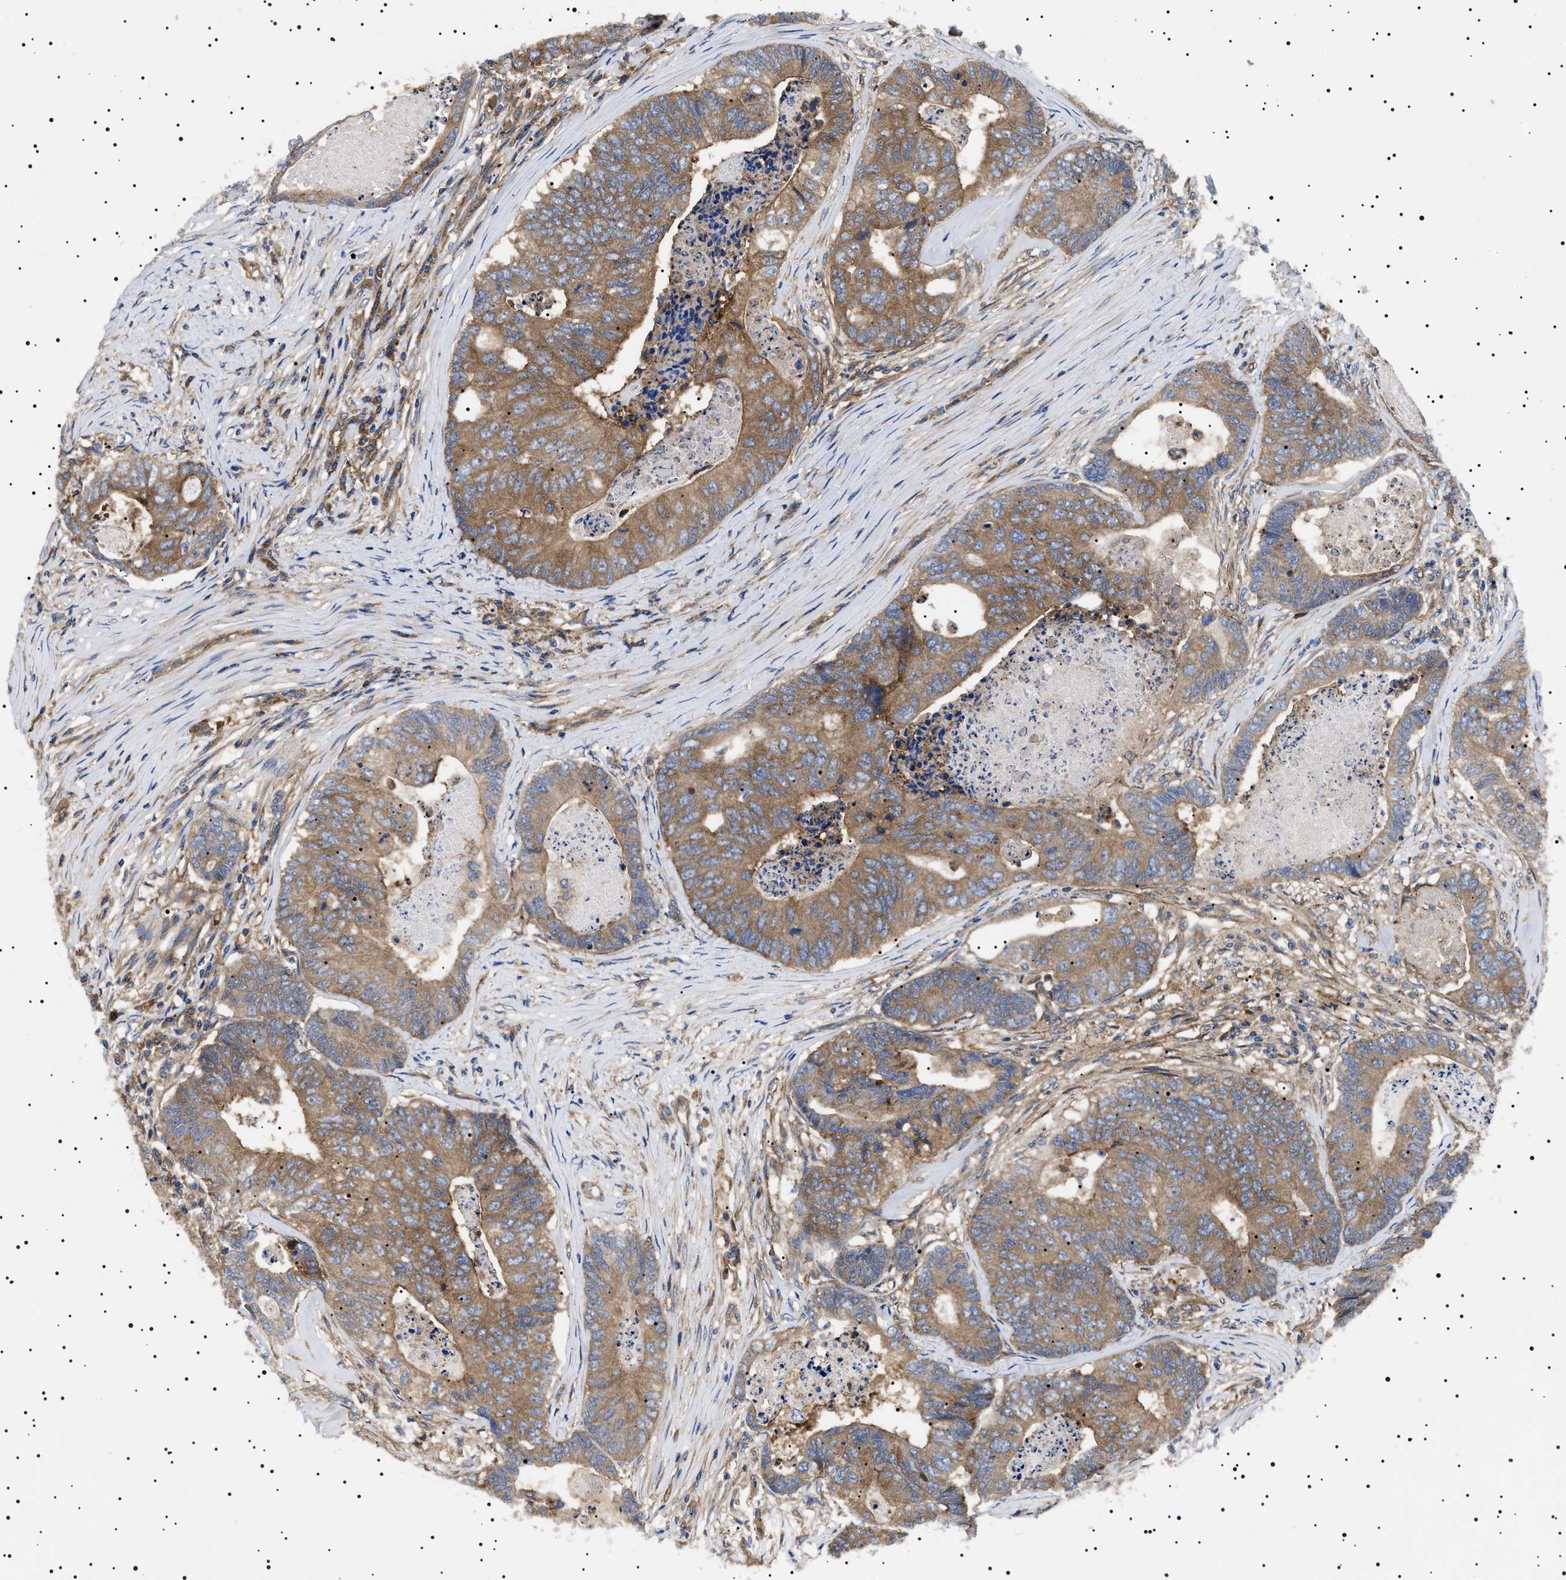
{"staining": {"intensity": "moderate", "quantity": ">75%", "location": "cytoplasmic/membranous"}, "tissue": "colorectal cancer", "cell_type": "Tumor cells", "image_type": "cancer", "snomed": [{"axis": "morphology", "description": "Adenocarcinoma, NOS"}, {"axis": "topography", "description": "Colon"}], "caption": "There is medium levels of moderate cytoplasmic/membranous staining in tumor cells of adenocarcinoma (colorectal), as demonstrated by immunohistochemical staining (brown color).", "gene": "TPP2", "patient": {"sex": "female", "age": 67}}